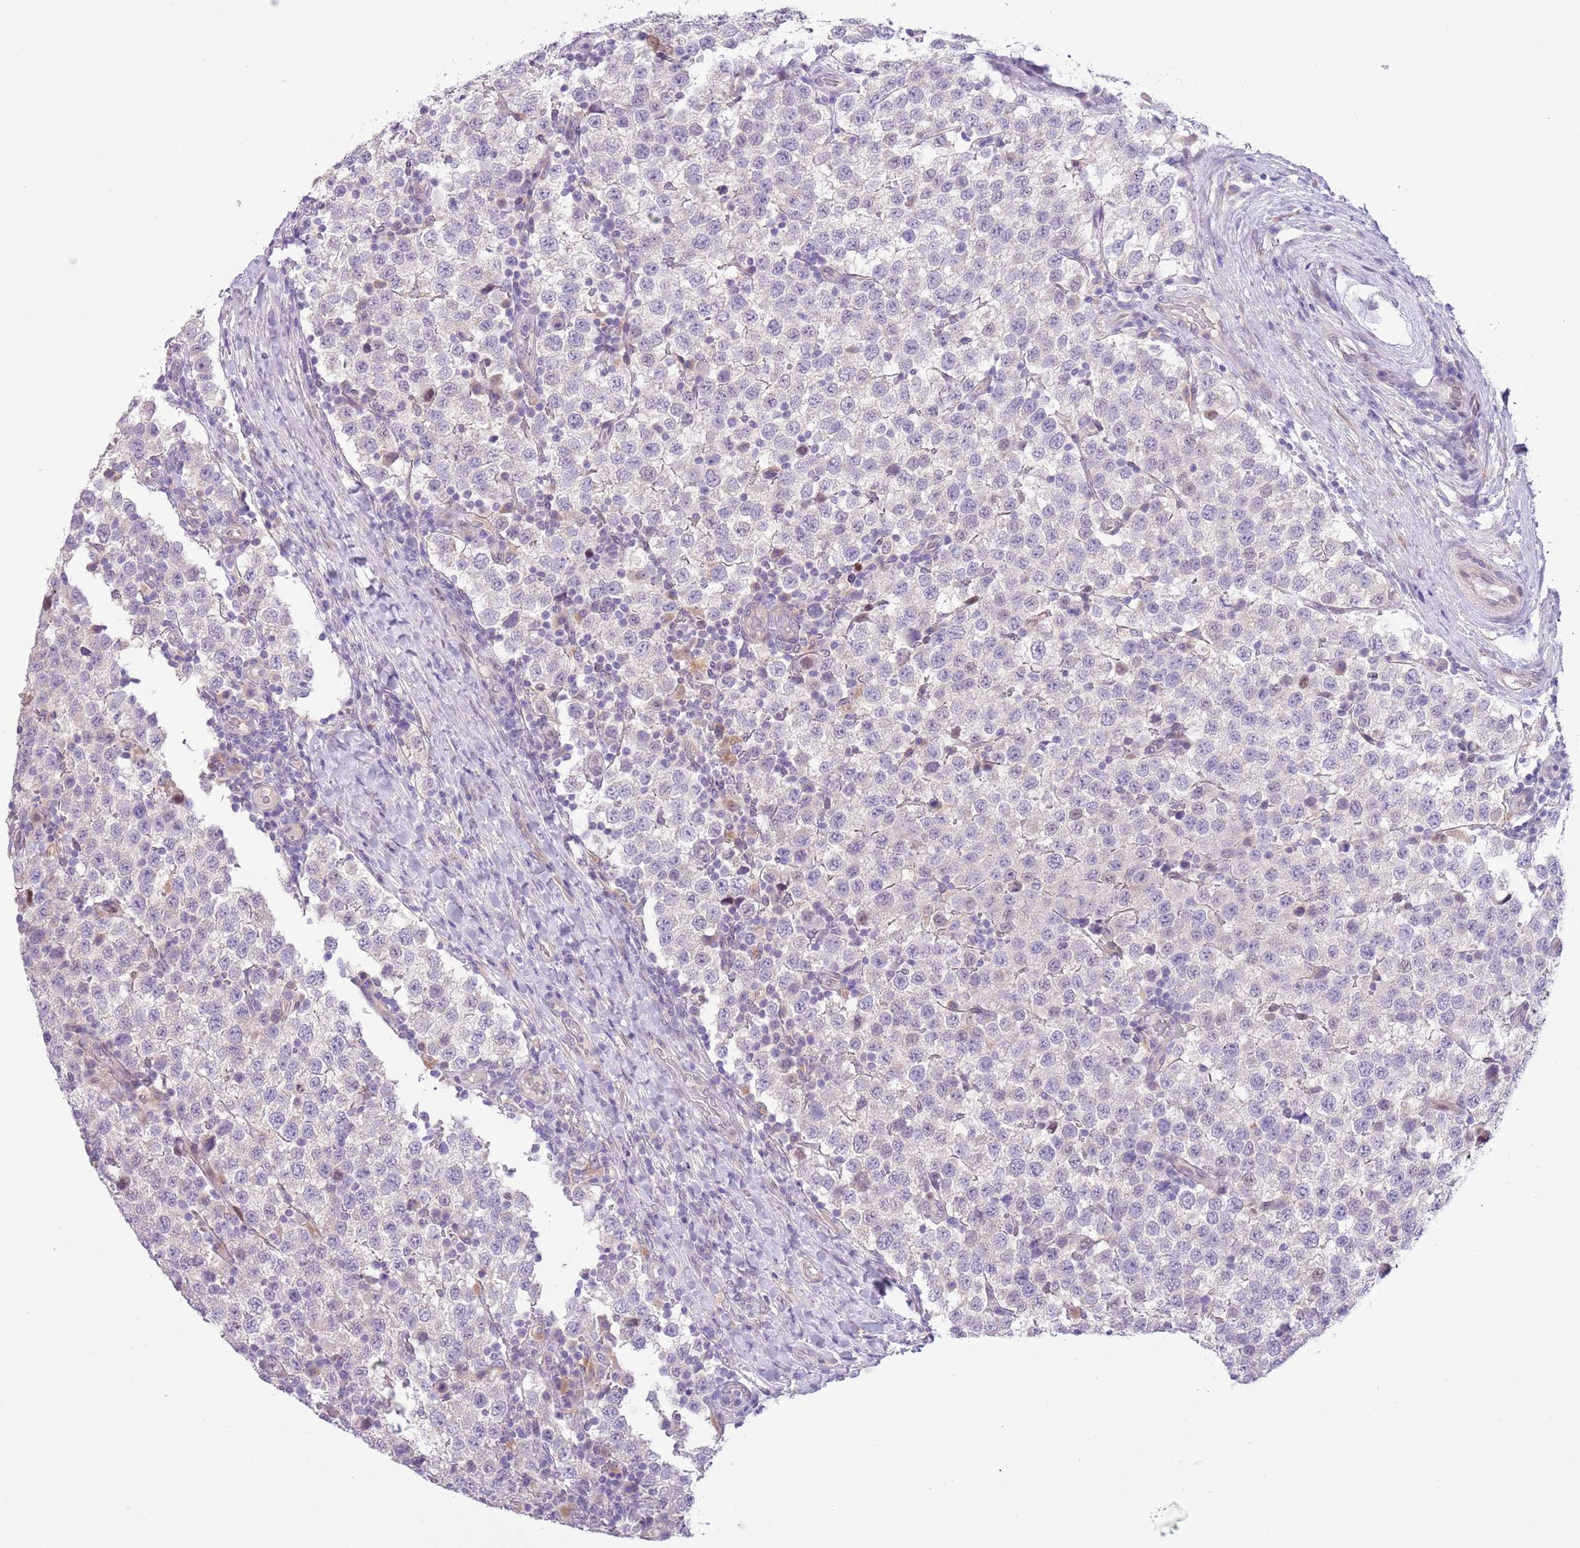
{"staining": {"intensity": "negative", "quantity": "none", "location": "none"}, "tissue": "testis cancer", "cell_type": "Tumor cells", "image_type": "cancer", "snomed": [{"axis": "morphology", "description": "Seminoma, NOS"}, {"axis": "topography", "description": "Testis"}], "caption": "IHC micrograph of neoplastic tissue: human seminoma (testis) stained with DAB displays no significant protein staining in tumor cells.", "gene": "CCND2", "patient": {"sex": "male", "age": 34}}